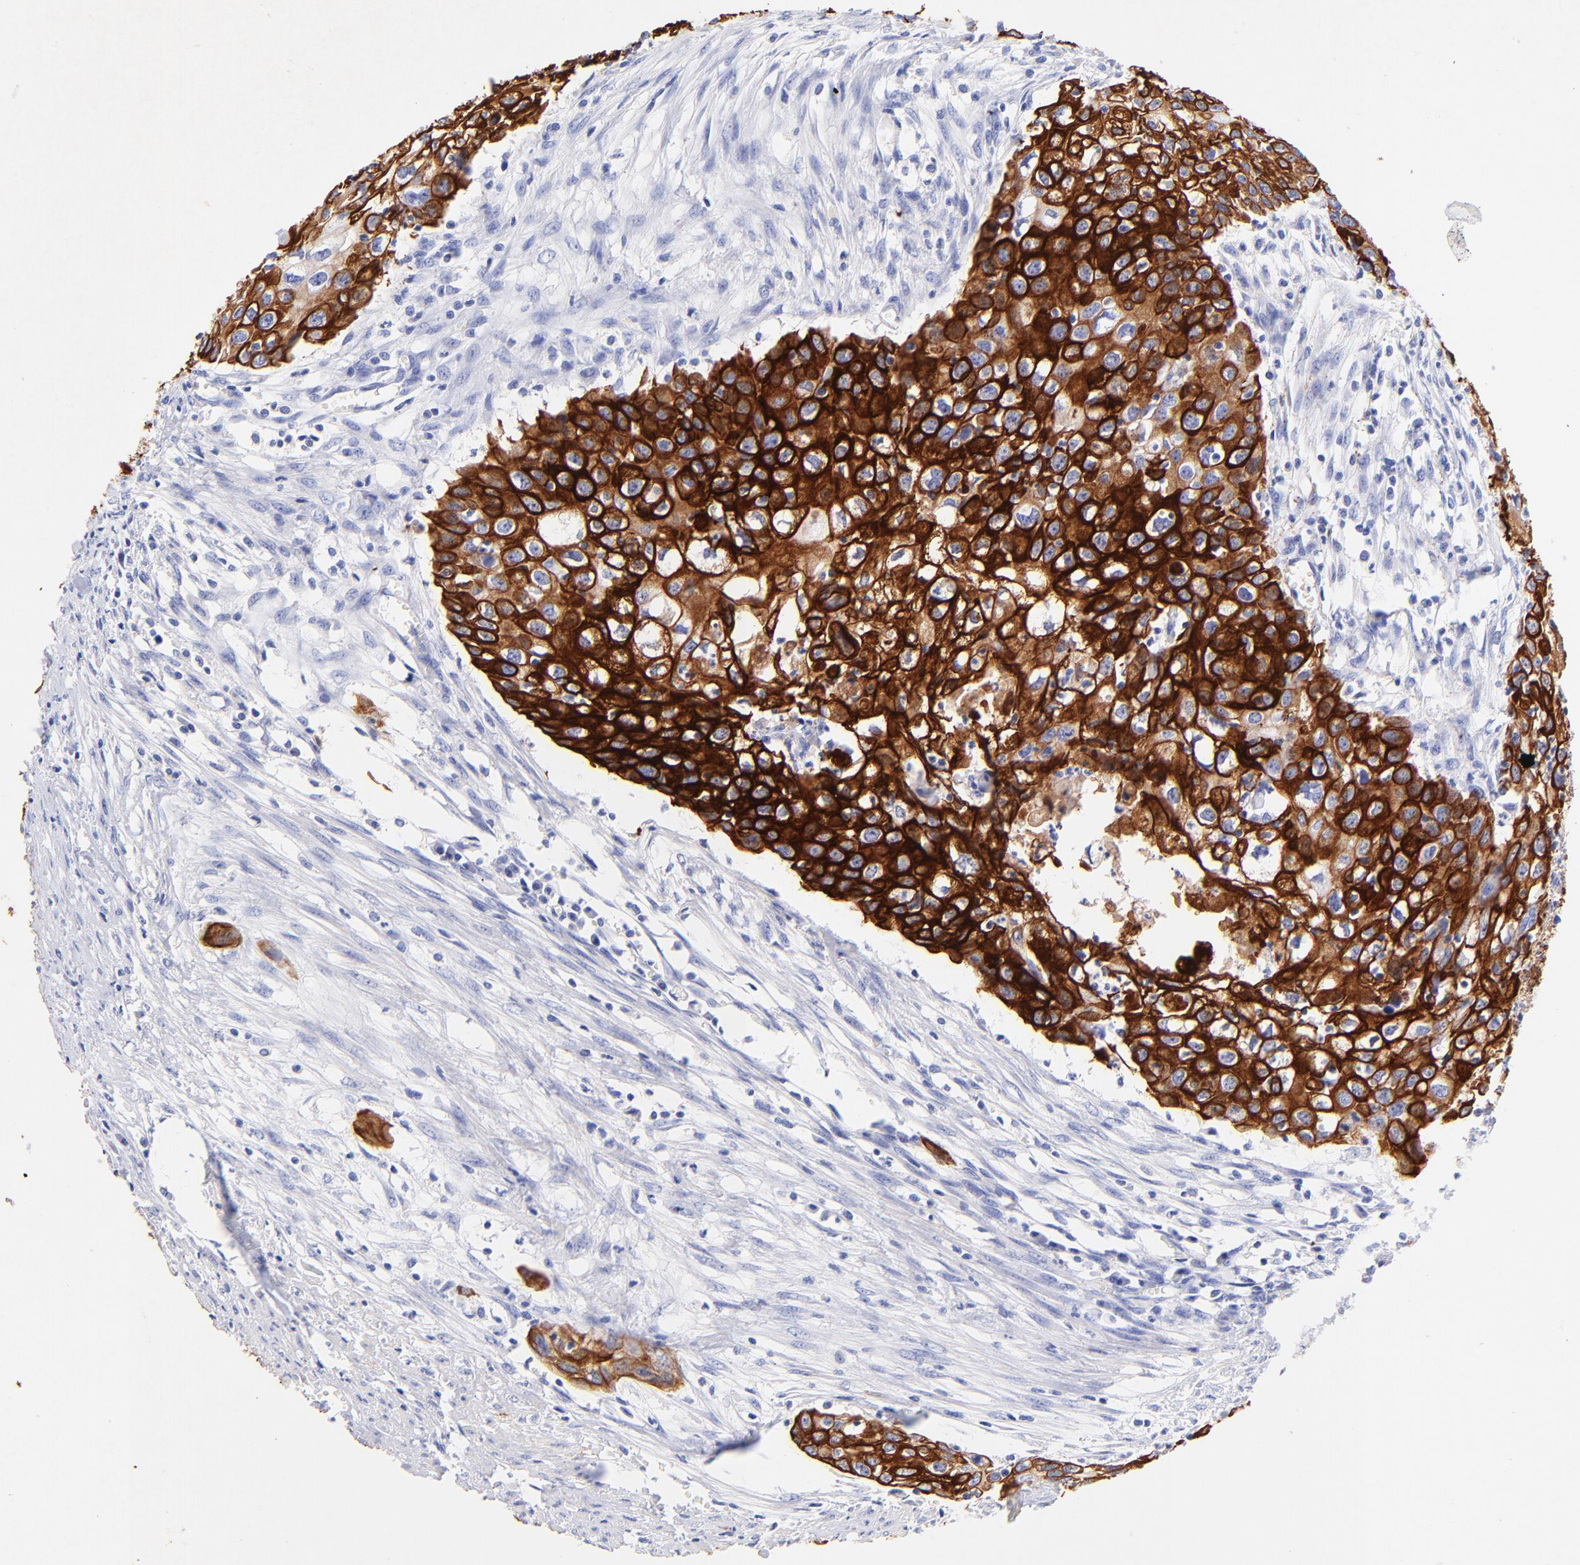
{"staining": {"intensity": "strong", "quantity": ">75%", "location": "cytoplasmic/membranous"}, "tissue": "urothelial cancer", "cell_type": "Tumor cells", "image_type": "cancer", "snomed": [{"axis": "morphology", "description": "Urothelial carcinoma, High grade"}, {"axis": "topography", "description": "Urinary bladder"}], "caption": "IHC histopathology image of human urothelial cancer stained for a protein (brown), which shows high levels of strong cytoplasmic/membranous positivity in about >75% of tumor cells.", "gene": "KRT19", "patient": {"sex": "male", "age": 54}}